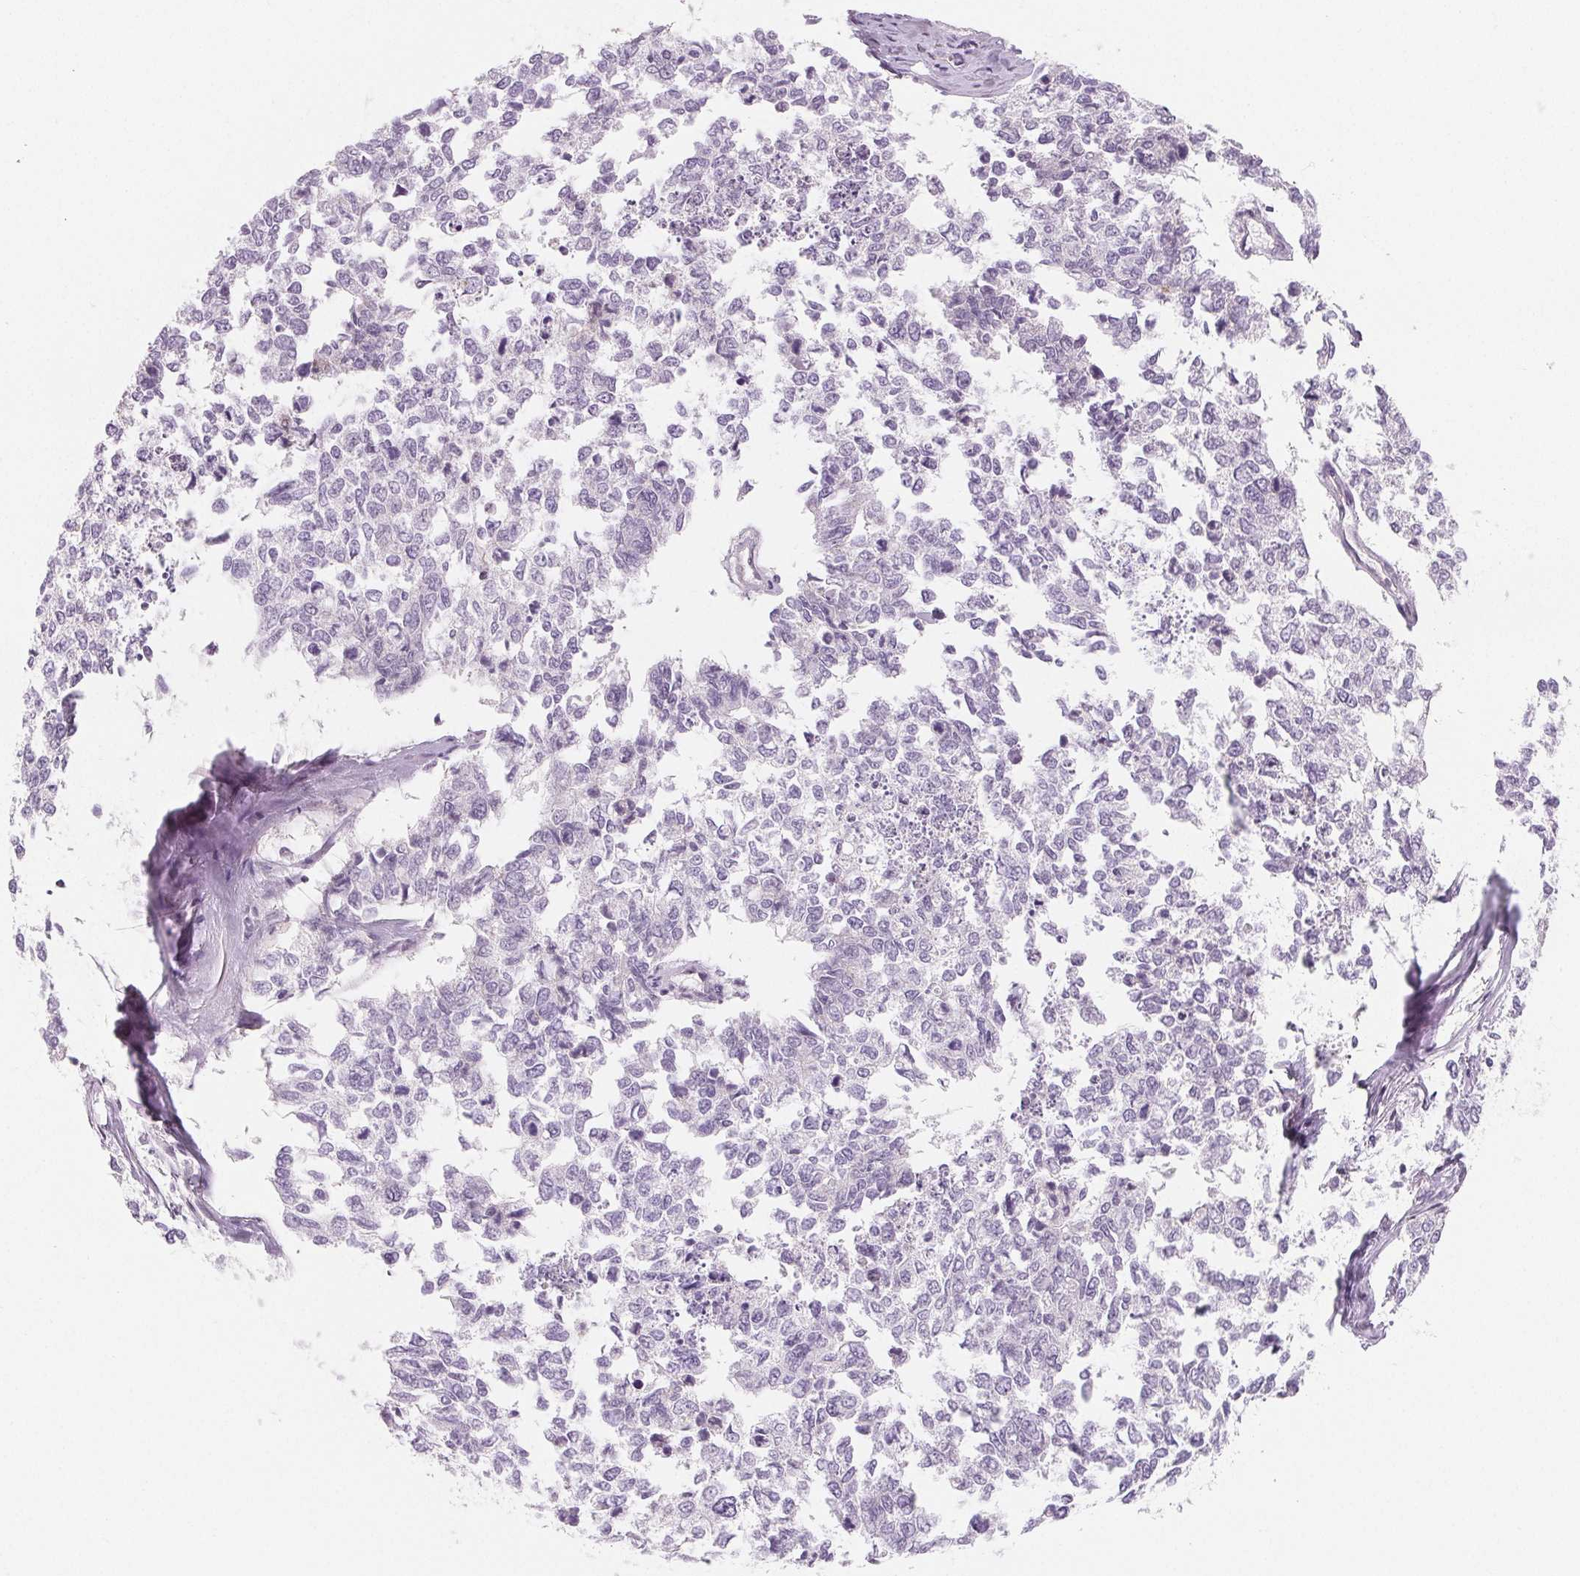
{"staining": {"intensity": "negative", "quantity": "none", "location": "none"}, "tissue": "cervical cancer", "cell_type": "Tumor cells", "image_type": "cancer", "snomed": [{"axis": "morphology", "description": "Adenocarcinoma, NOS"}, {"axis": "topography", "description": "Cervix"}], "caption": "Protein analysis of cervical cancer (adenocarcinoma) shows no significant positivity in tumor cells.", "gene": "CFC1", "patient": {"sex": "female", "age": 63}}